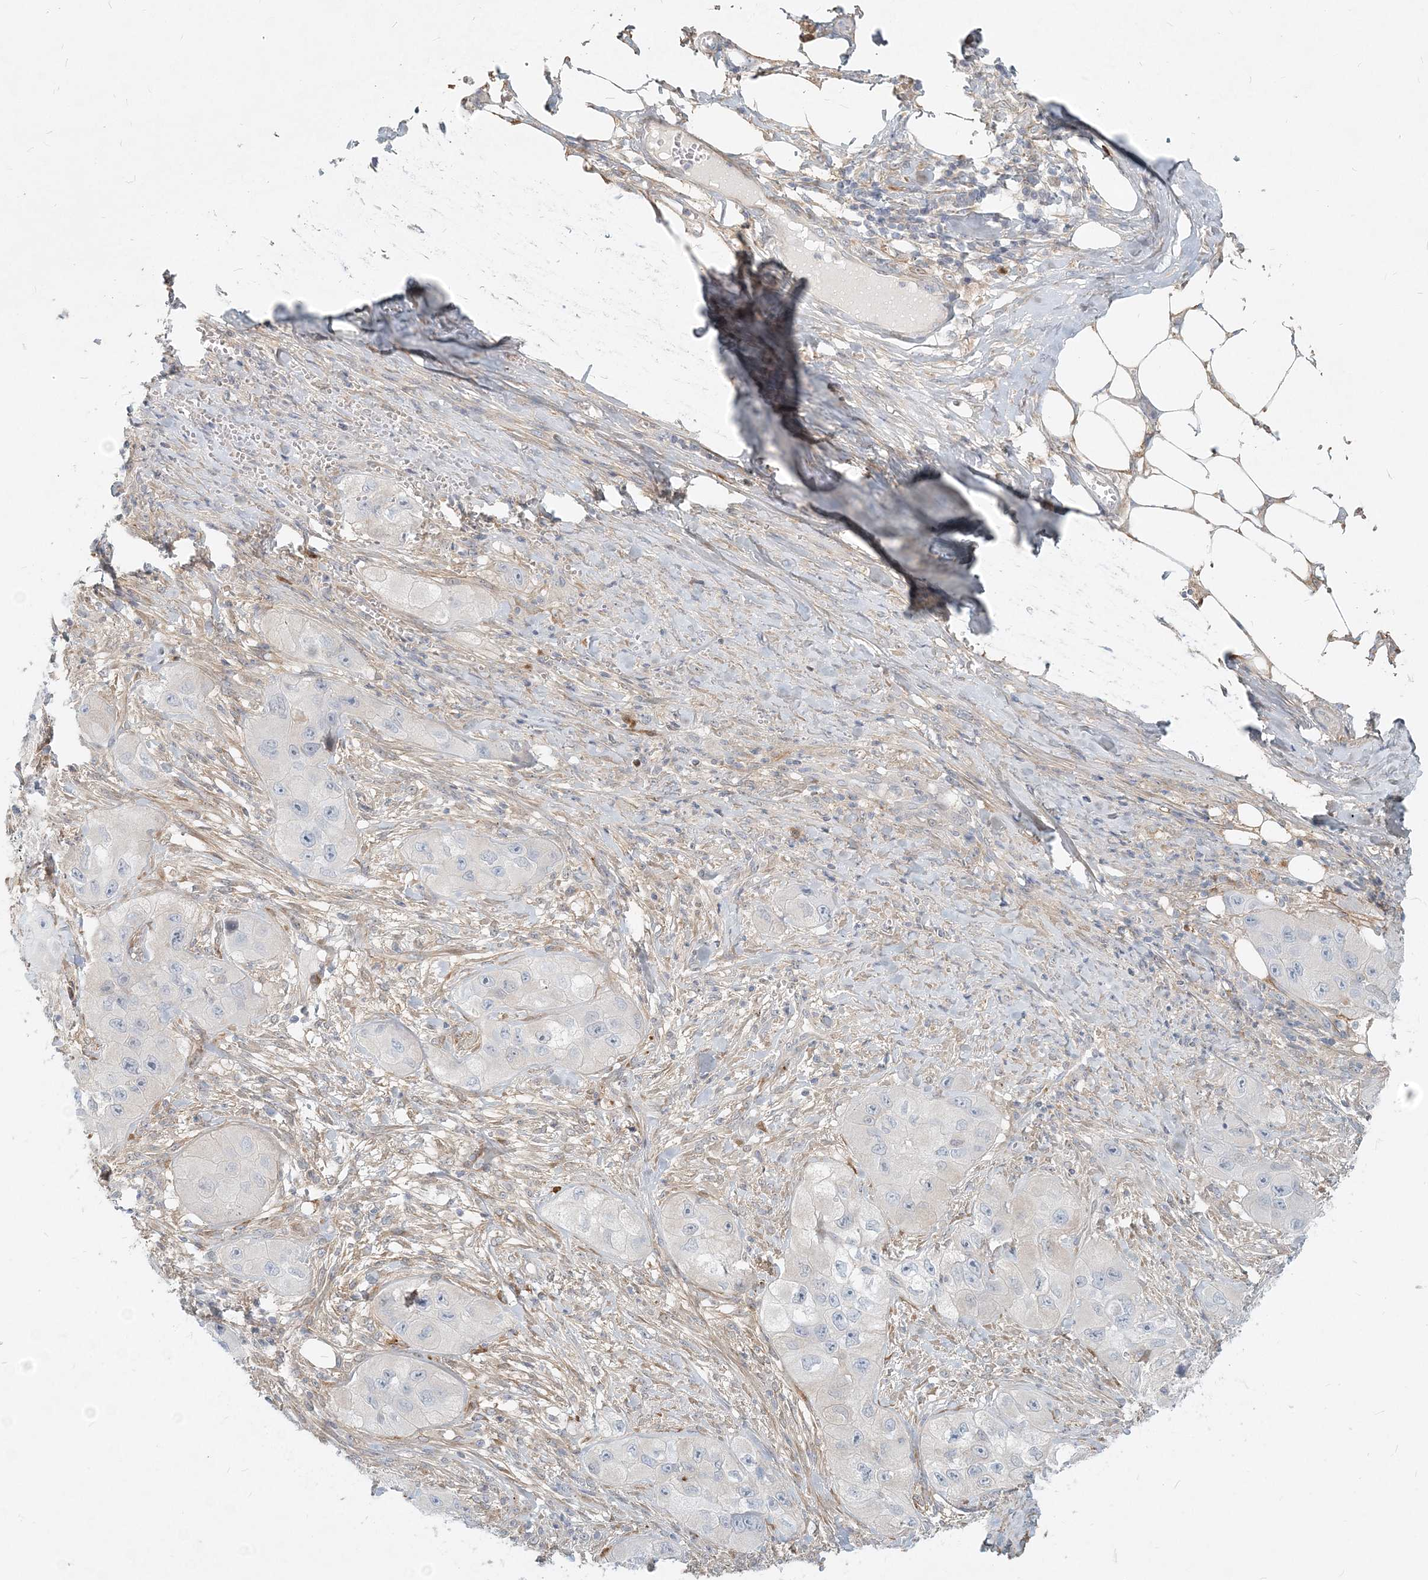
{"staining": {"intensity": "negative", "quantity": "none", "location": "none"}, "tissue": "skin cancer", "cell_type": "Tumor cells", "image_type": "cancer", "snomed": [{"axis": "morphology", "description": "Squamous cell carcinoma, NOS"}, {"axis": "topography", "description": "Skin"}, {"axis": "topography", "description": "Subcutis"}], "caption": "Skin squamous cell carcinoma stained for a protein using IHC exhibits no staining tumor cells.", "gene": "GMPPA", "patient": {"sex": "male", "age": 73}}